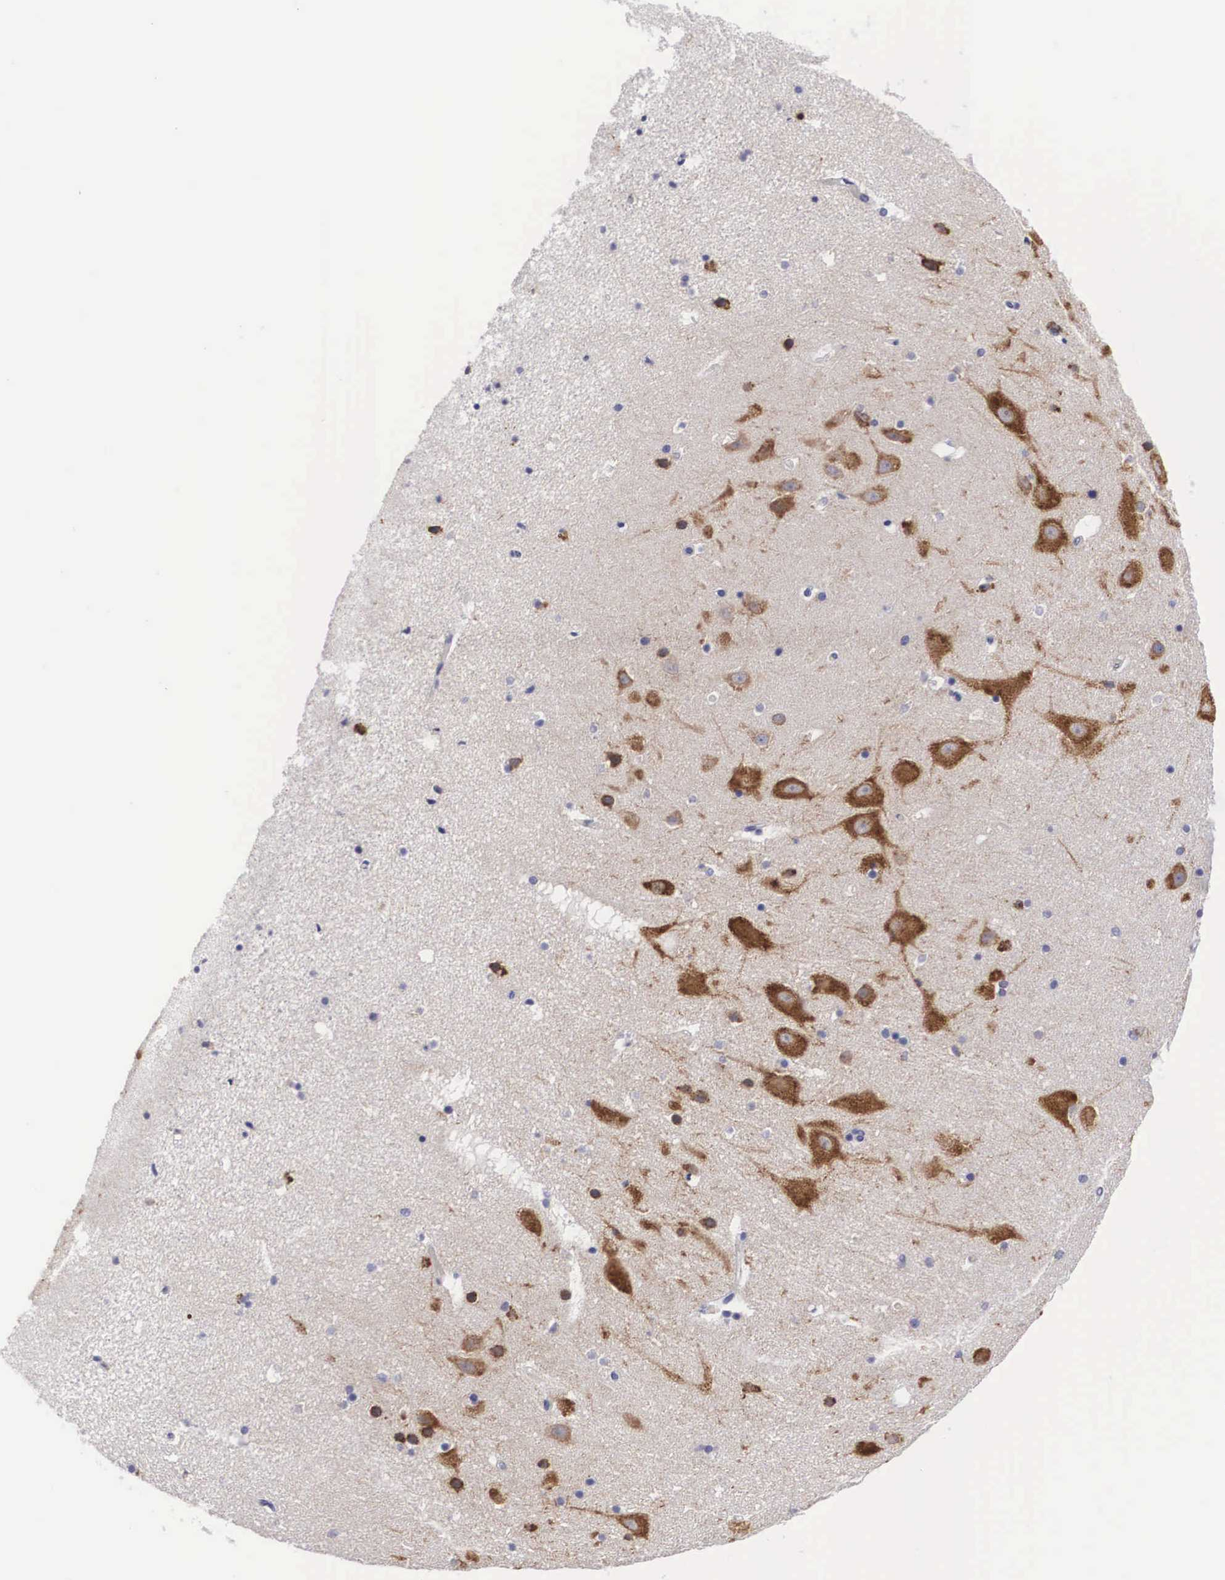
{"staining": {"intensity": "negative", "quantity": "none", "location": "none"}, "tissue": "hippocampus", "cell_type": "Glial cells", "image_type": "normal", "snomed": [{"axis": "morphology", "description": "Normal tissue, NOS"}, {"axis": "topography", "description": "Hippocampus"}], "caption": "Protein analysis of unremarkable hippocampus displays no significant positivity in glial cells. (IHC, brightfield microscopy, high magnification).", "gene": "ARMCX3", "patient": {"sex": "male", "age": 45}}